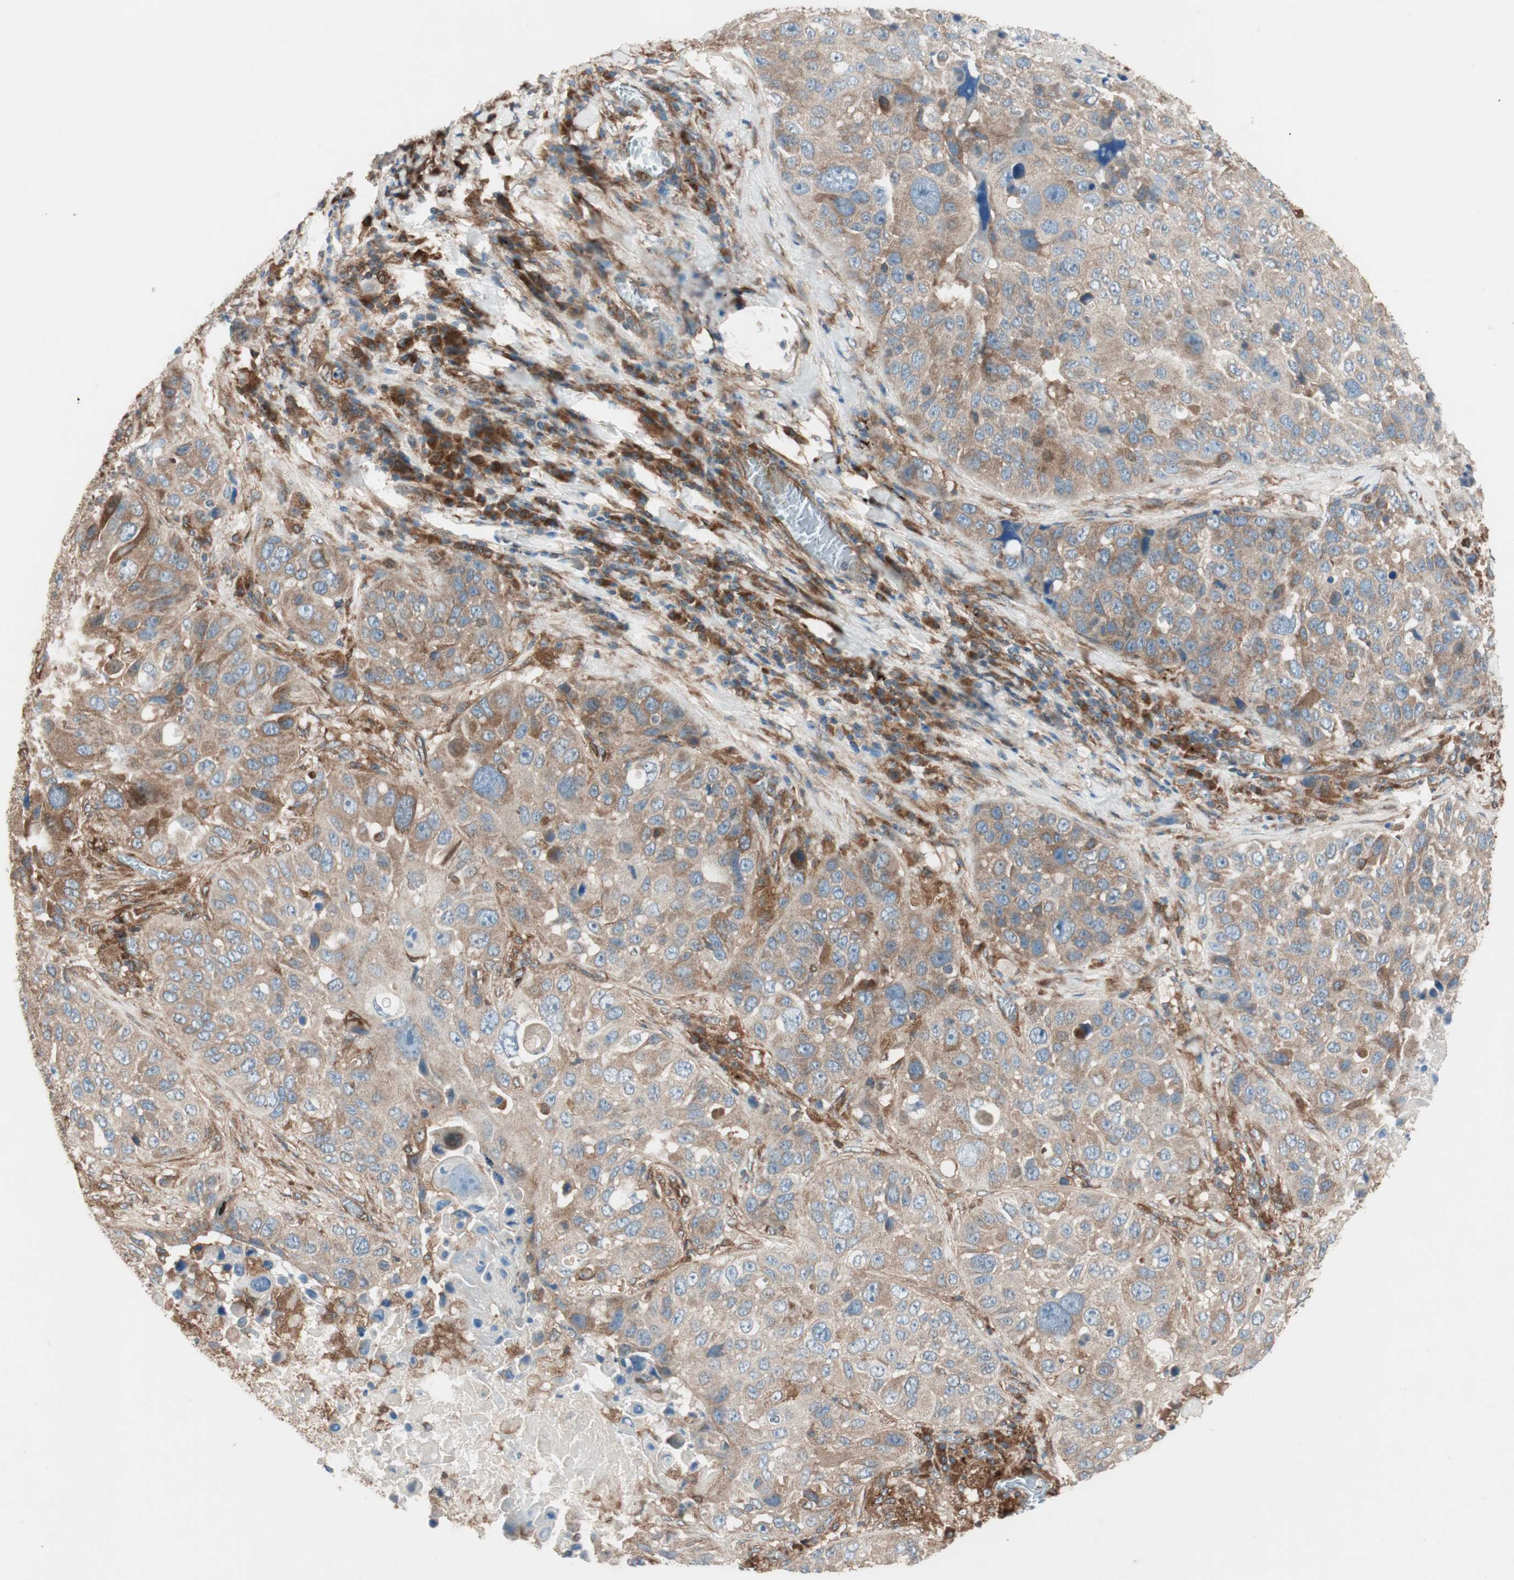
{"staining": {"intensity": "moderate", "quantity": ">75%", "location": "cytoplasmic/membranous"}, "tissue": "lung cancer", "cell_type": "Tumor cells", "image_type": "cancer", "snomed": [{"axis": "morphology", "description": "Squamous cell carcinoma, NOS"}, {"axis": "topography", "description": "Lung"}], "caption": "Brown immunohistochemical staining in lung cancer demonstrates moderate cytoplasmic/membranous positivity in about >75% of tumor cells.", "gene": "RAB5A", "patient": {"sex": "male", "age": 57}}